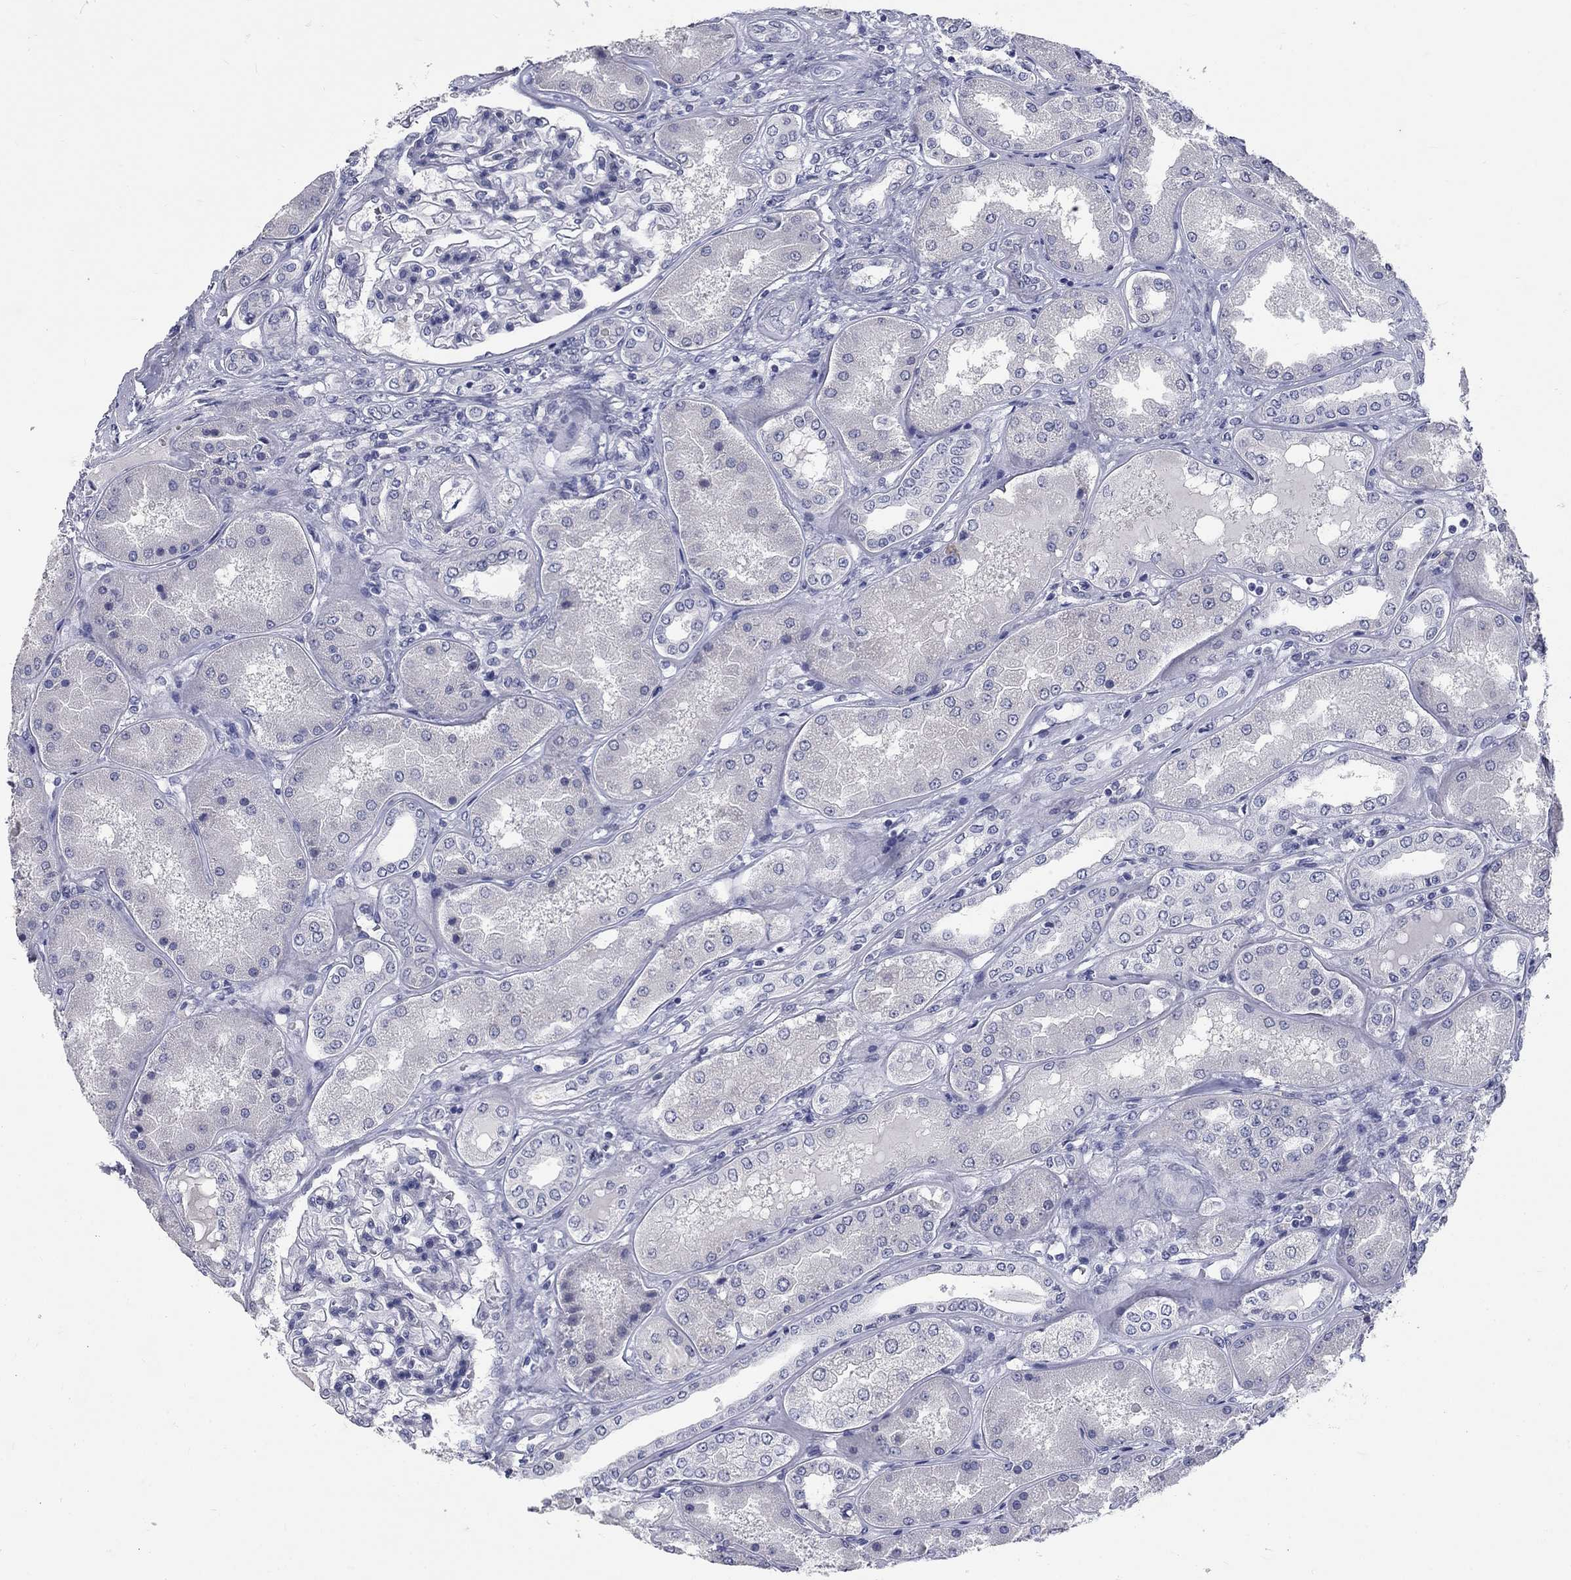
{"staining": {"intensity": "negative", "quantity": "none", "location": "none"}, "tissue": "kidney", "cell_type": "Cells in glomeruli", "image_type": "normal", "snomed": [{"axis": "morphology", "description": "Normal tissue, NOS"}, {"axis": "topography", "description": "Kidney"}], "caption": "IHC of normal human kidney reveals no expression in cells in glomeruli.", "gene": "ELAVL4", "patient": {"sex": "female", "age": 56}}